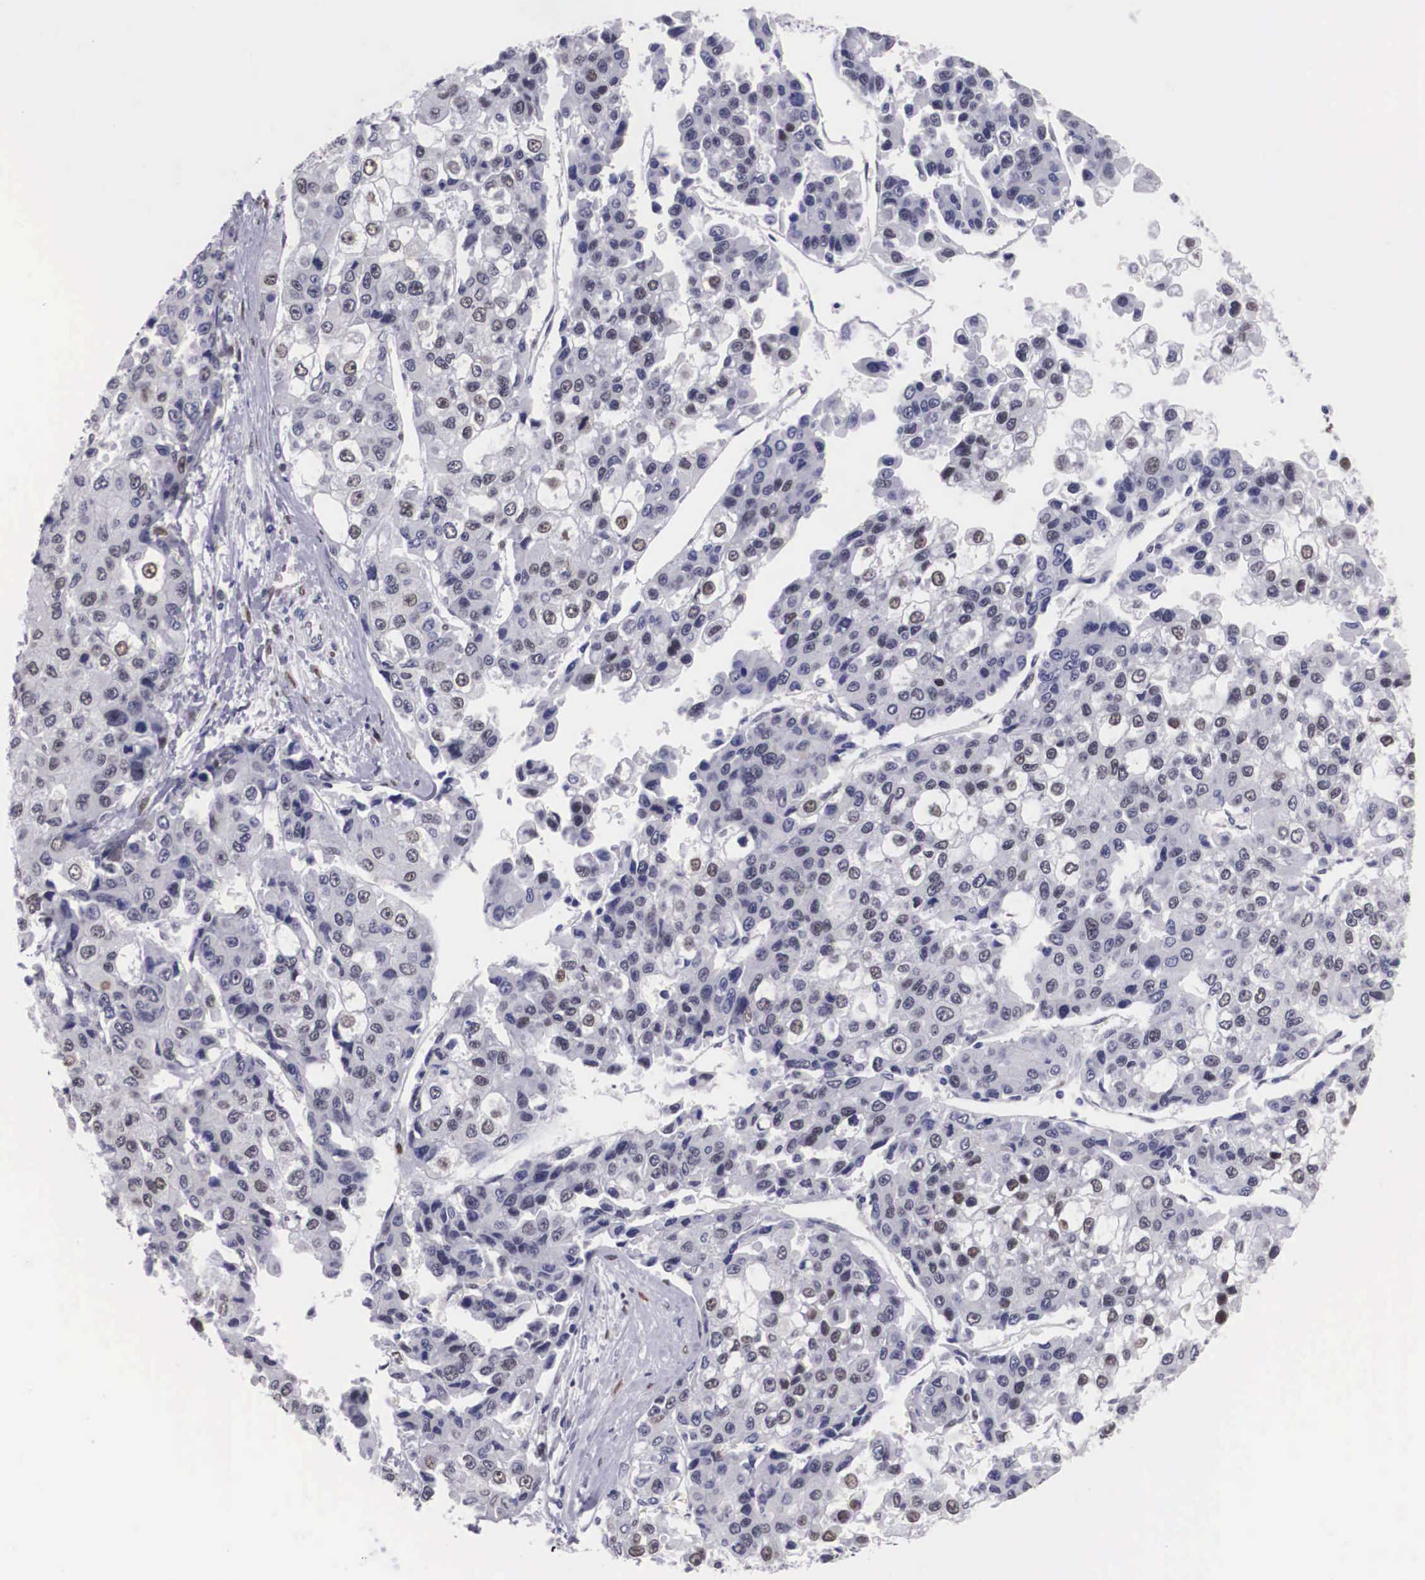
{"staining": {"intensity": "moderate", "quantity": "25%-75%", "location": "nuclear"}, "tissue": "liver cancer", "cell_type": "Tumor cells", "image_type": "cancer", "snomed": [{"axis": "morphology", "description": "Carcinoma, Hepatocellular, NOS"}, {"axis": "topography", "description": "Liver"}], "caption": "This is an image of immunohistochemistry staining of liver hepatocellular carcinoma, which shows moderate positivity in the nuclear of tumor cells.", "gene": "KHDRBS3", "patient": {"sex": "female", "age": 66}}